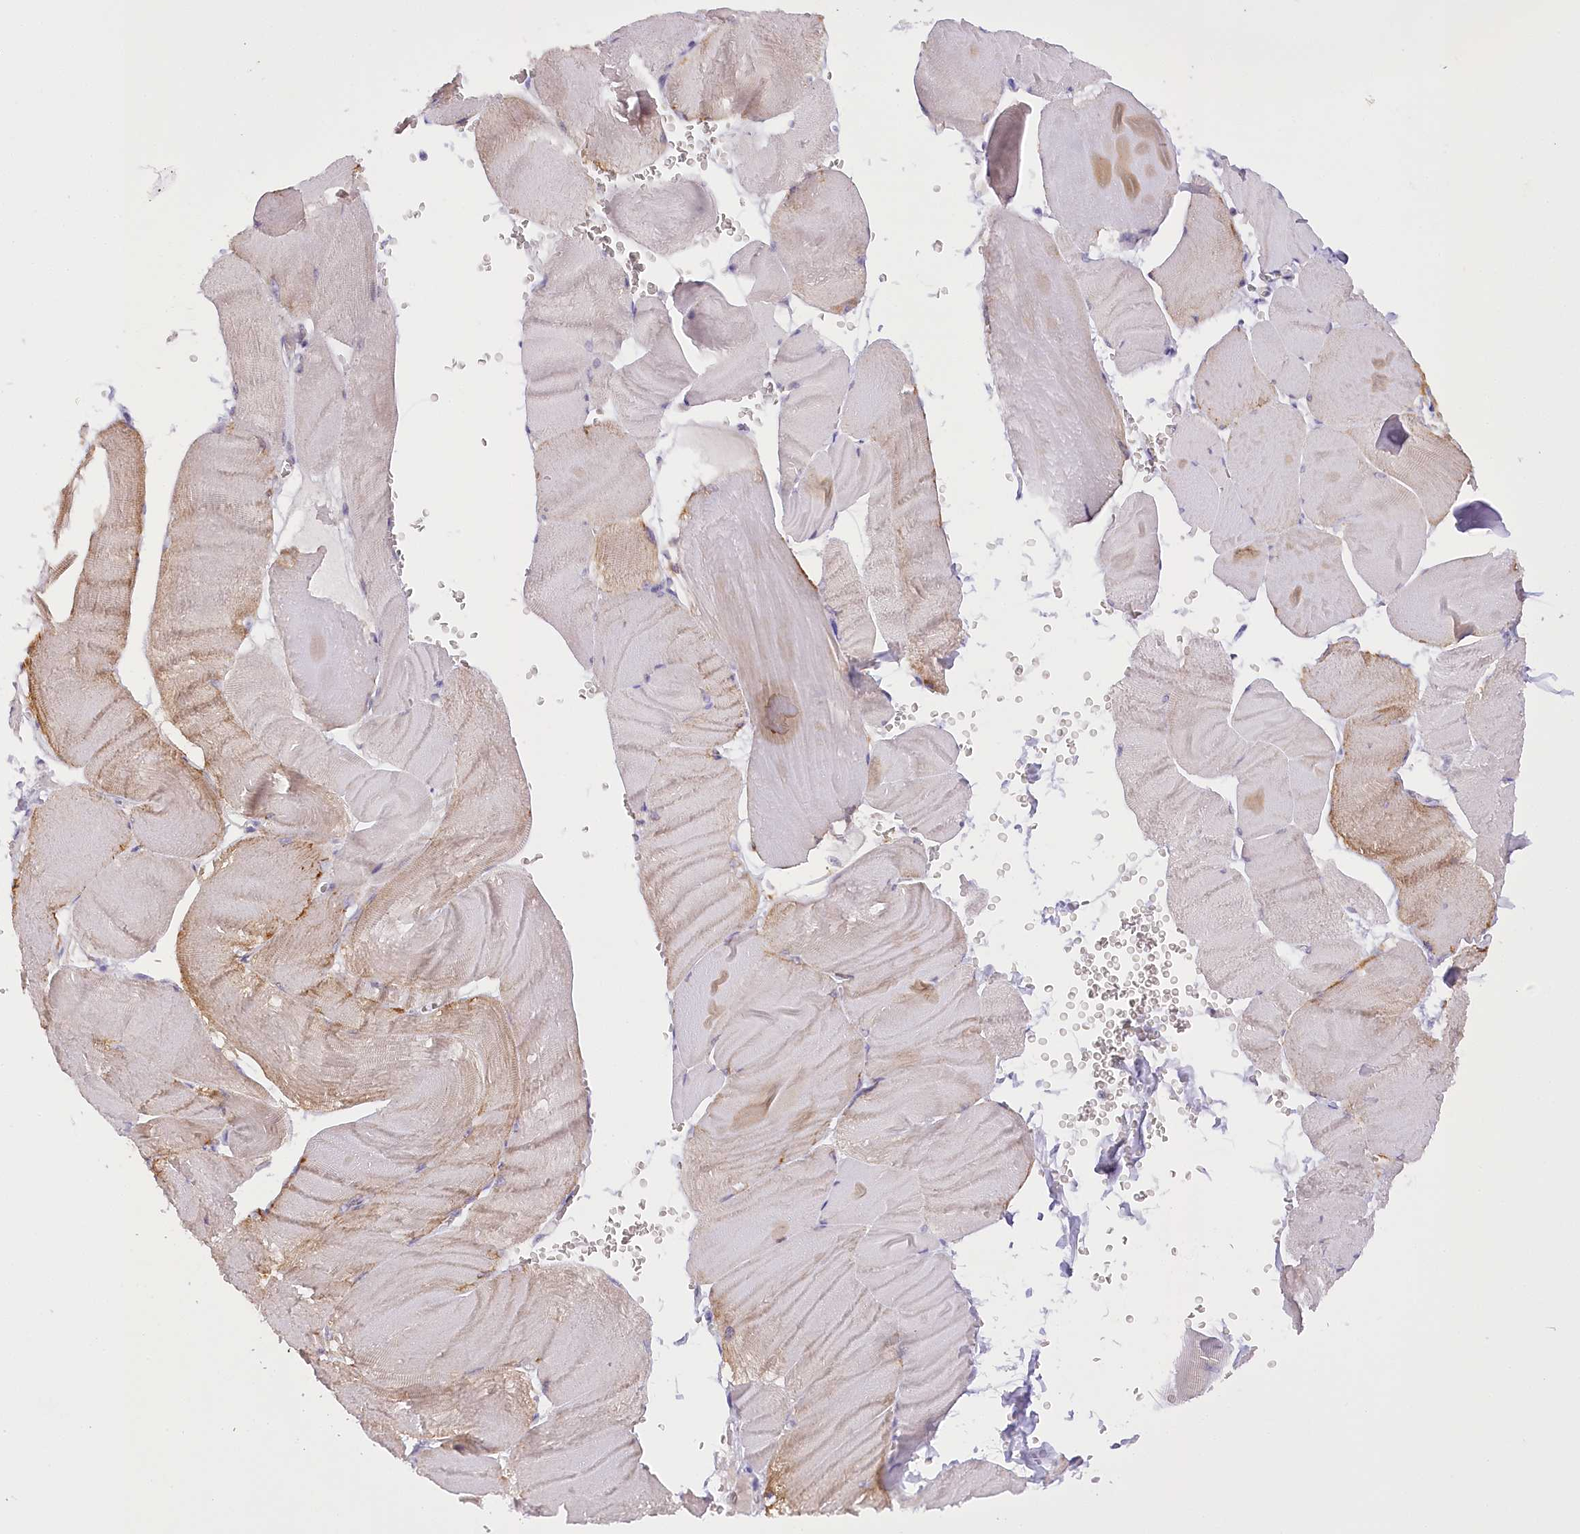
{"staining": {"intensity": "moderate", "quantity": "<25%", "location": "cytoplasmic/membranous"}, "tissue": "skeletal muscle", "cell_type": "Myocytes", "image_type": "normal", "snomed": [{"axis": "morphology", "description": "Normal tissue, NOS"}, {"axis": "morphology", "description": "Basal cell carcinoma"}, {"axis": "topography", "description": "Skeletal muscle"}], "caption": "This micrograph exhibits IHC staining of unremarkable human skeletal muscle, with low moderate cytoplasmic/membranous expression in about <25% of myocytes.", "gene": "DCUN1D1", "patient": {"sex": "female", "age": 64}}